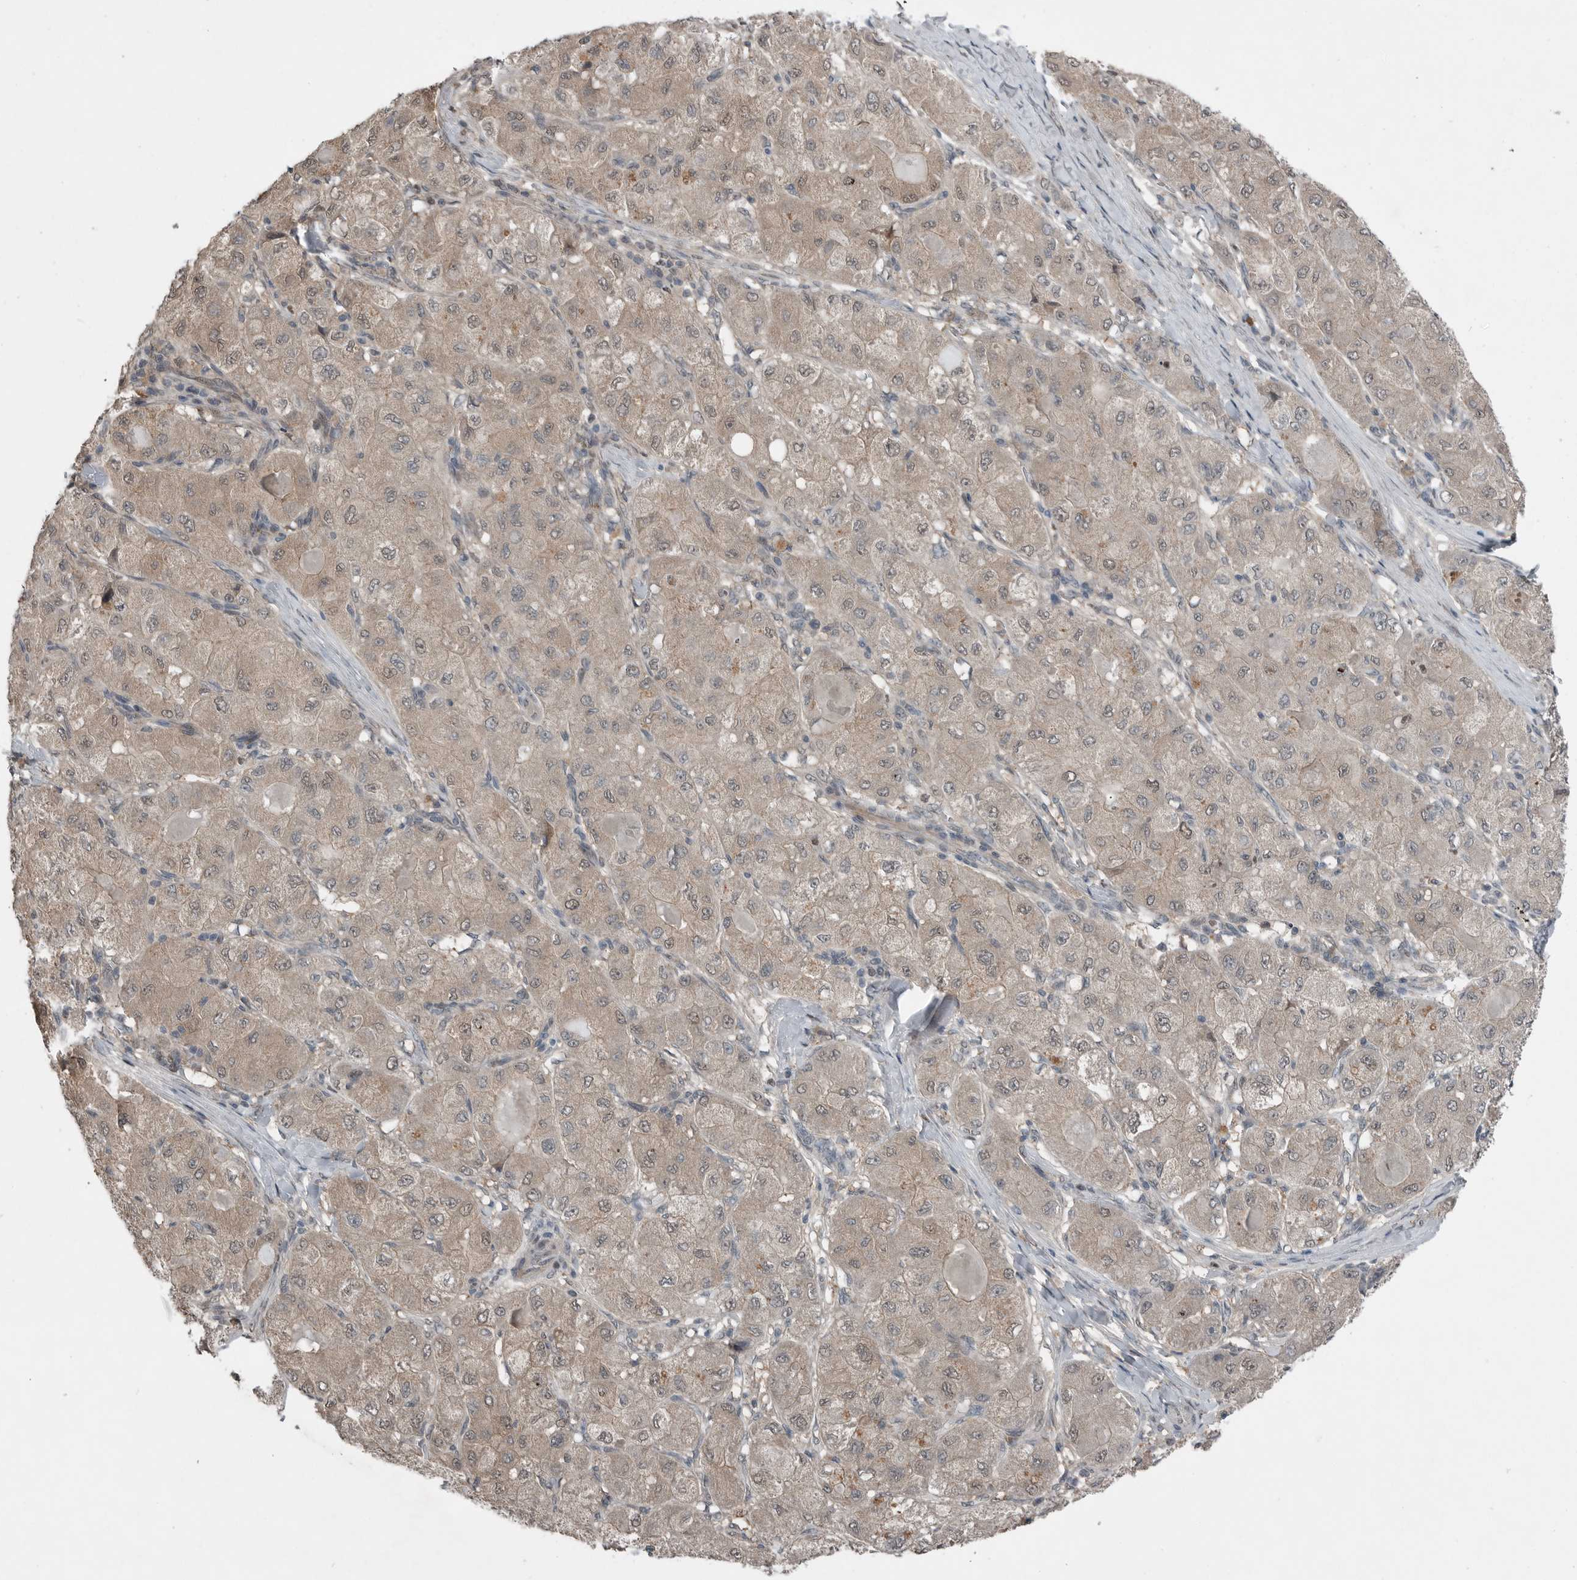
{"staining": {"intensity": "weak", "quantity": ">75%", "location": "cytoplasmic/membranous,nuclear"}, "tissue": "liver cancer", "cell_type": "Tumor cells", "image_type": "cancer", "snomed": [{"axis": "morphology", "description": "Carcinoma, Hepatocellular, NOS"}, {"axis": "topography", "description": "Liver"}], "caption": "This photomicrograph exhibits immunohistochemistry (IHC) staining of liver cancer (hepatocellular carcinoma), with low weak cytoplasmic/membranous and nuclear expression in approximately >75% of tumor cells.", "gene": "MFAP3L", "patient": {"sex": "male", "age": 80}}